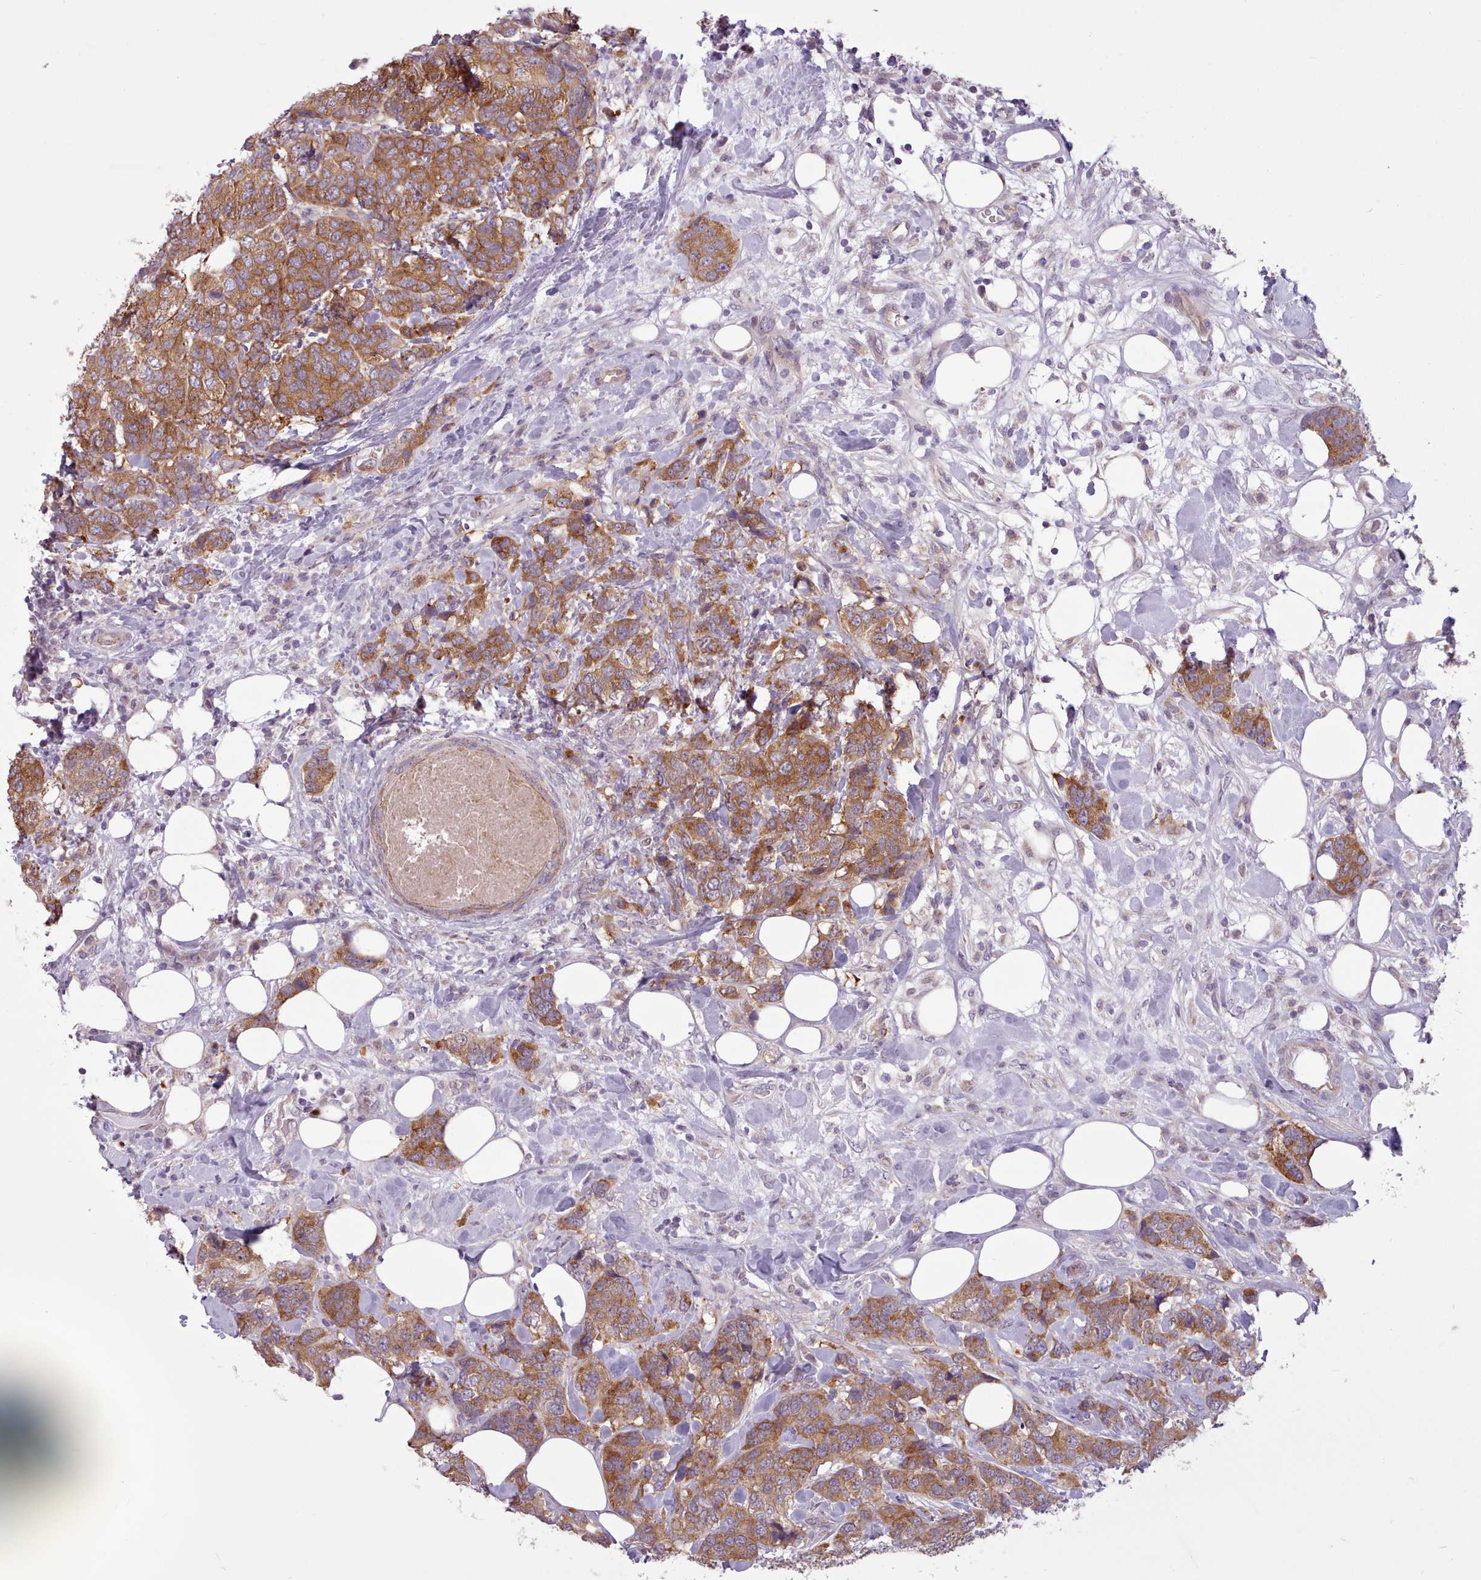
{"staining": {"intensity": "moderate", "quantity": ">75%", "location": "cytoplasmic/membranous"}, "tissue": "breast cancer", "cell_type": "Tumor cells", "image_type": "cancer", "snomed": [{"axis": "morphology", "description": "Lobular carcinoma"}, {"axis": "topography", "description": "Breast"}], "caption": "Human breast lobular carcinoma stained for a protein (brown) exhibits moderate cytoplasmic/membranous positive expression in approximately >75% of tumor cells.", "gene": "SLURP1", "patient": {"sex": "female", "age": 59}}